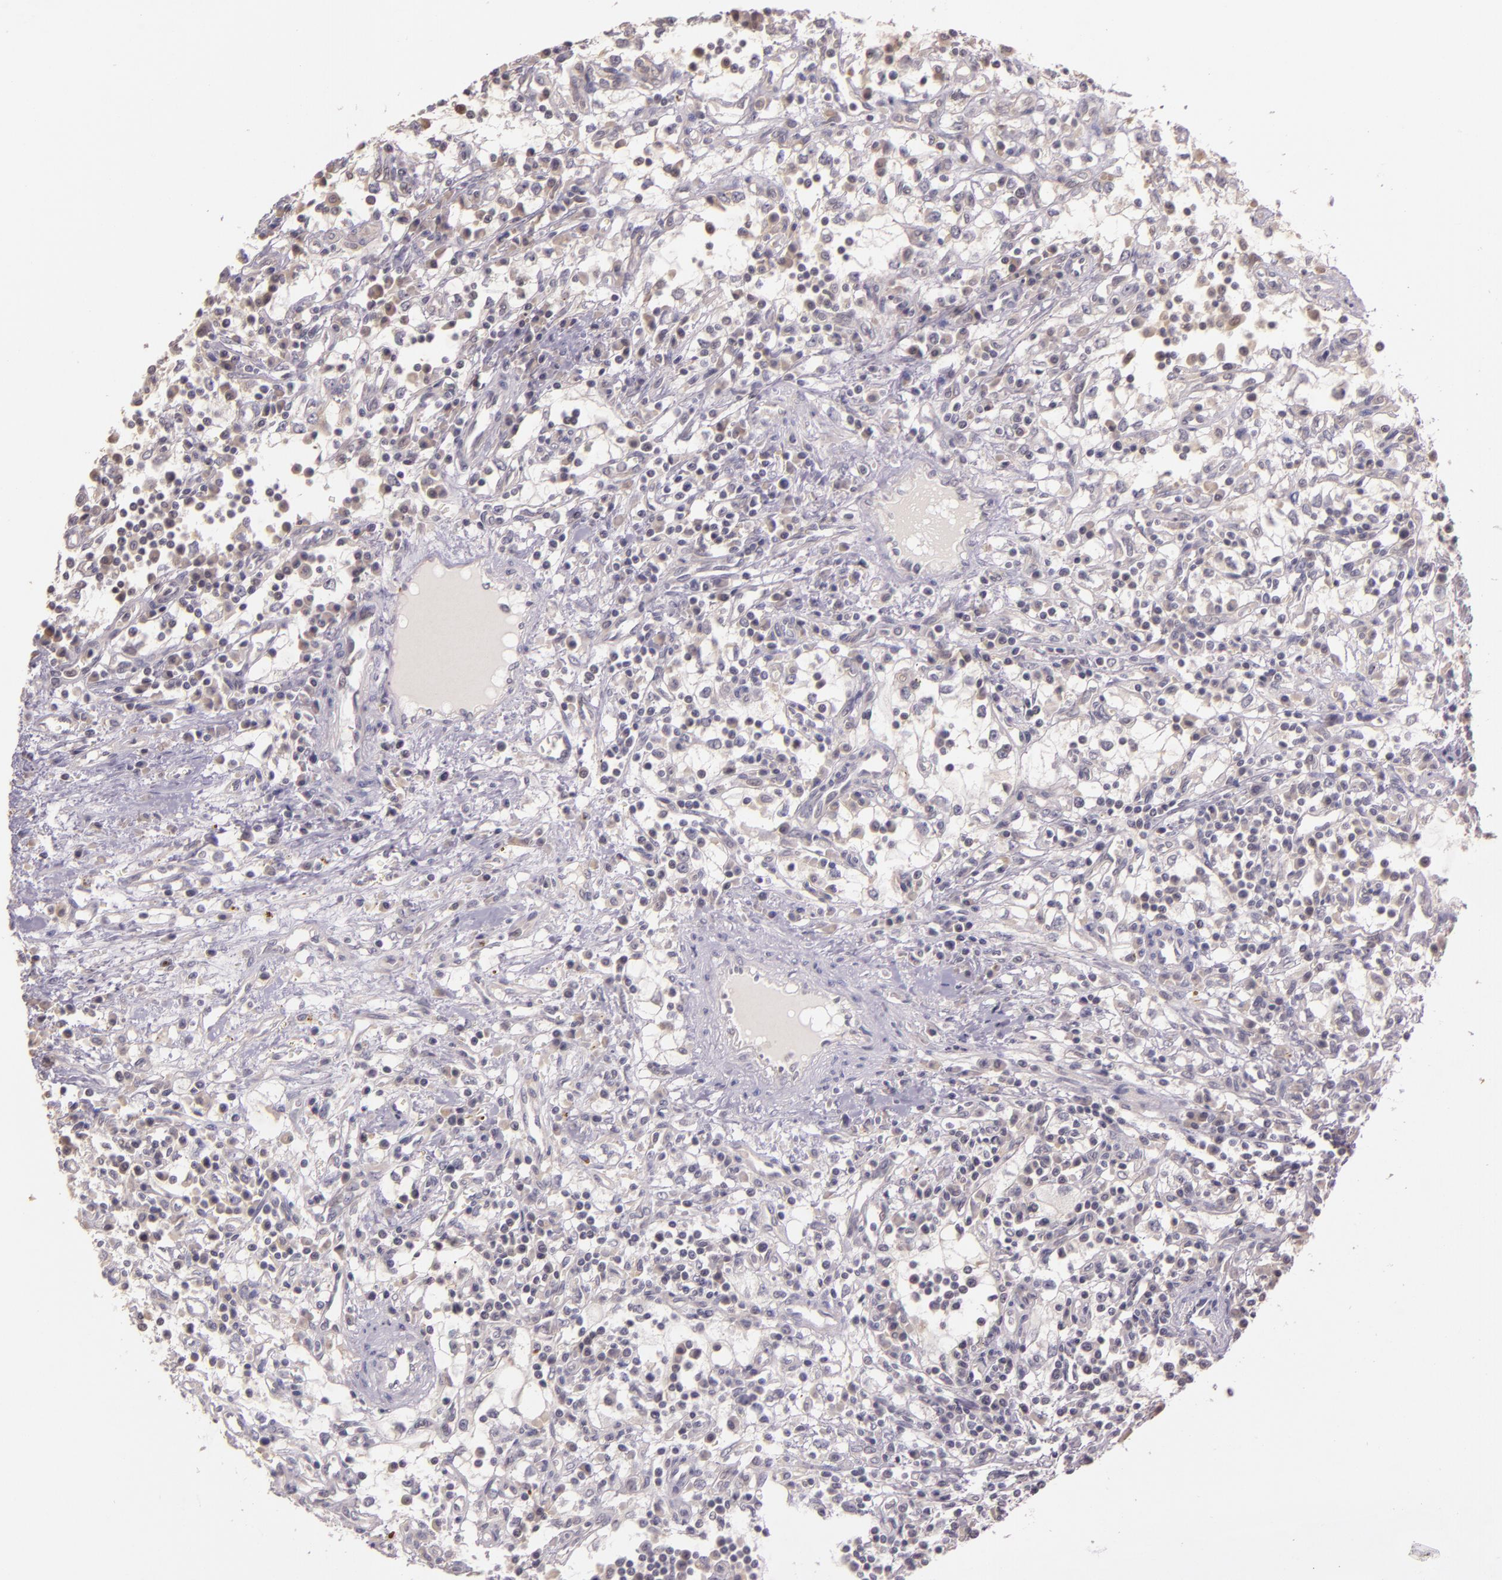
{"staining": {"intensity": "negative", "quantity": "none", "location": "none"}, "tissue": "renal cancer", "cell_type": "Tumor cells", "image_type": "cancer", "snomed": [{"axis": "morphology", "description": "Adenocarcinoma, NOS"}, {"axis": "topography", "description": "Kidney"}], "caption": "The histopathology image demonstrates no significant positivity in tumor cells of renal cancer.", "gene": "ARMH4", "patient": {"sex": "male", "age": 82}}